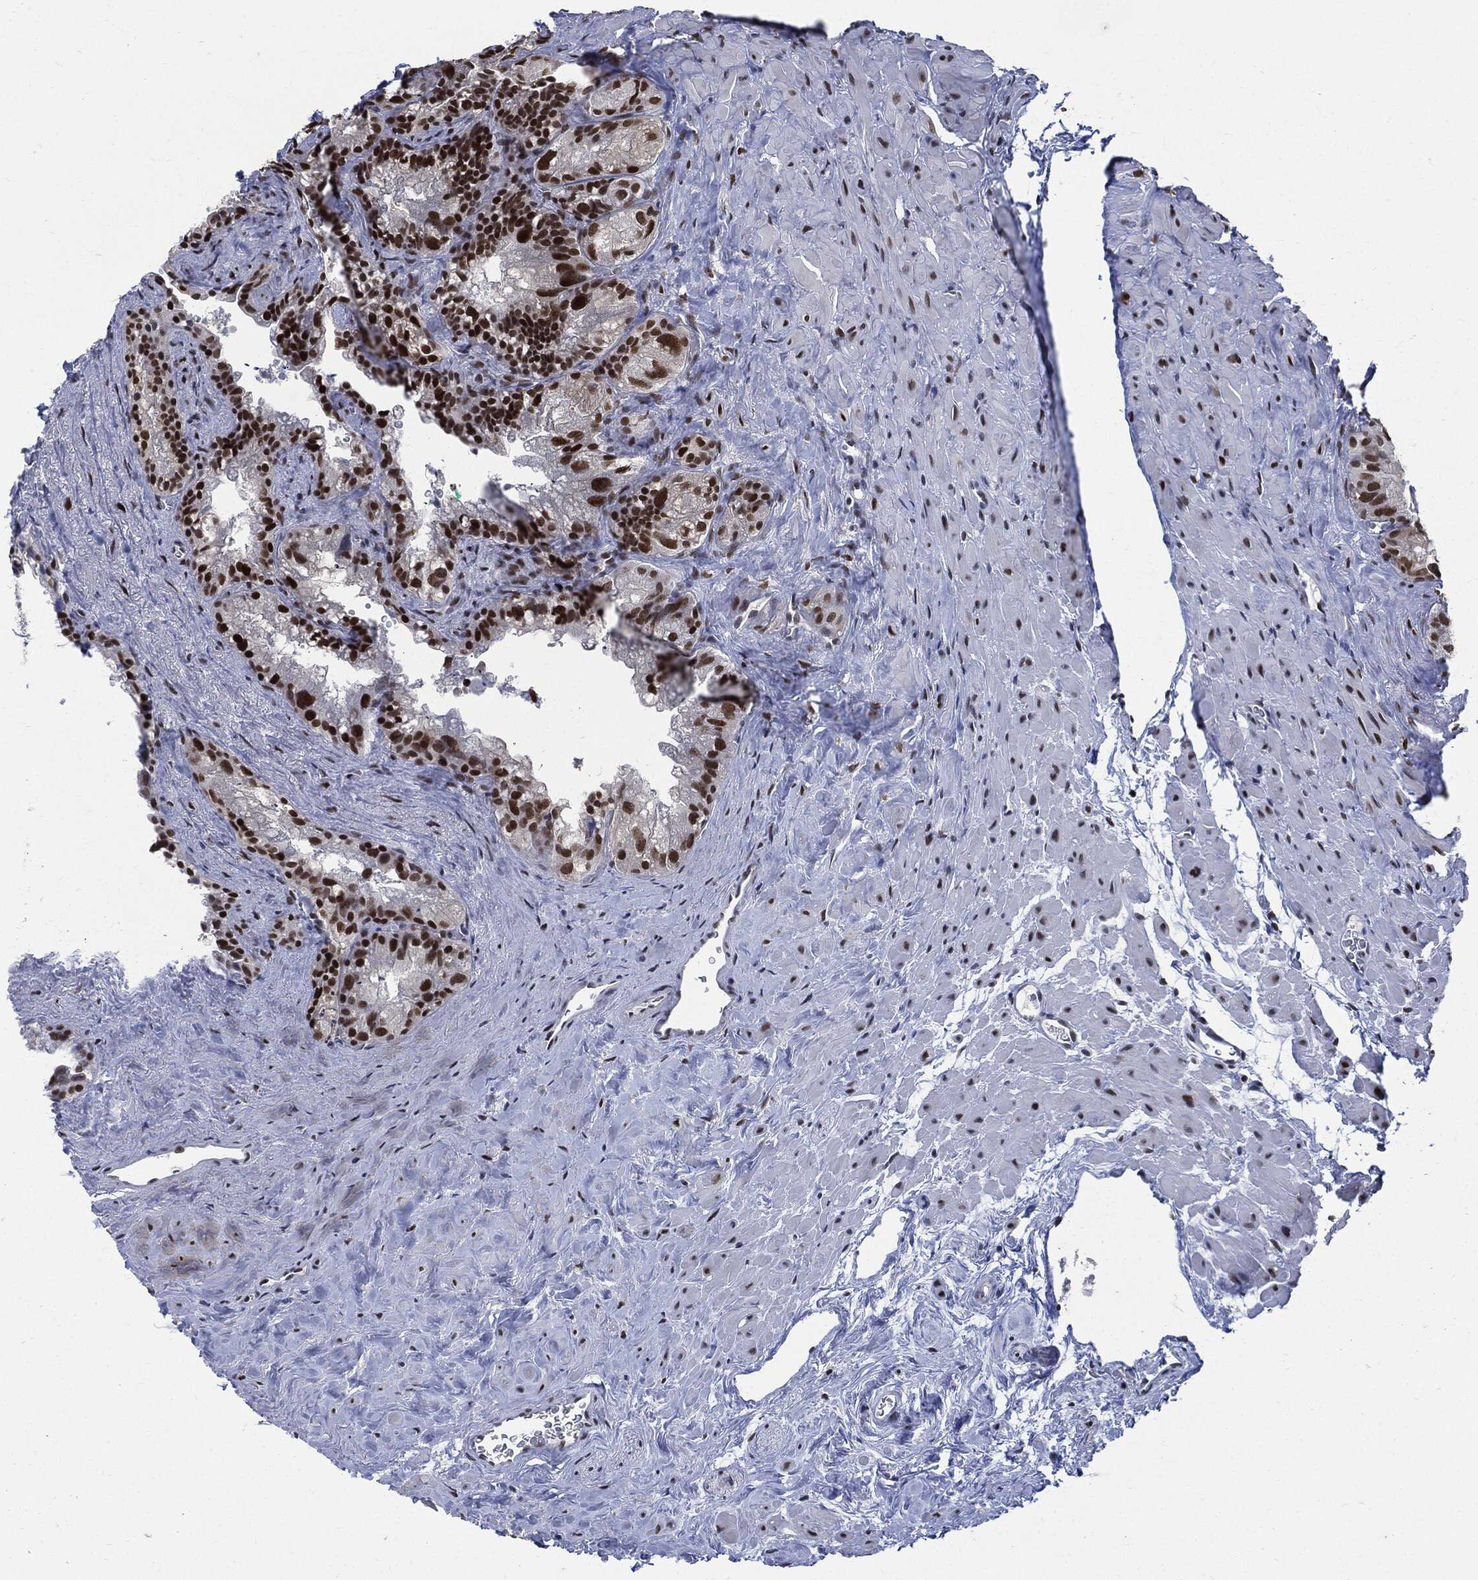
{"staining": {"intensity": "strong", "quantity": ">75%", "location": "nuclear"}, "tissue": "seminal vesicle", "cell_type": "Glandular cells", "image_type": "normal", "snomed": [{"axis": "morphology", "description": "Normal tissue, NOS"}, {"axis": "topography", "description": "Seminal veicle"}], "caption": "This micrograph demonstrates IHC staining of benign human seminal vesicle, with high strong nuclear expression in approximately >75% of glandular cells.", "gene": "PCNA", "patient": {"sex": "male", "age": 72}}